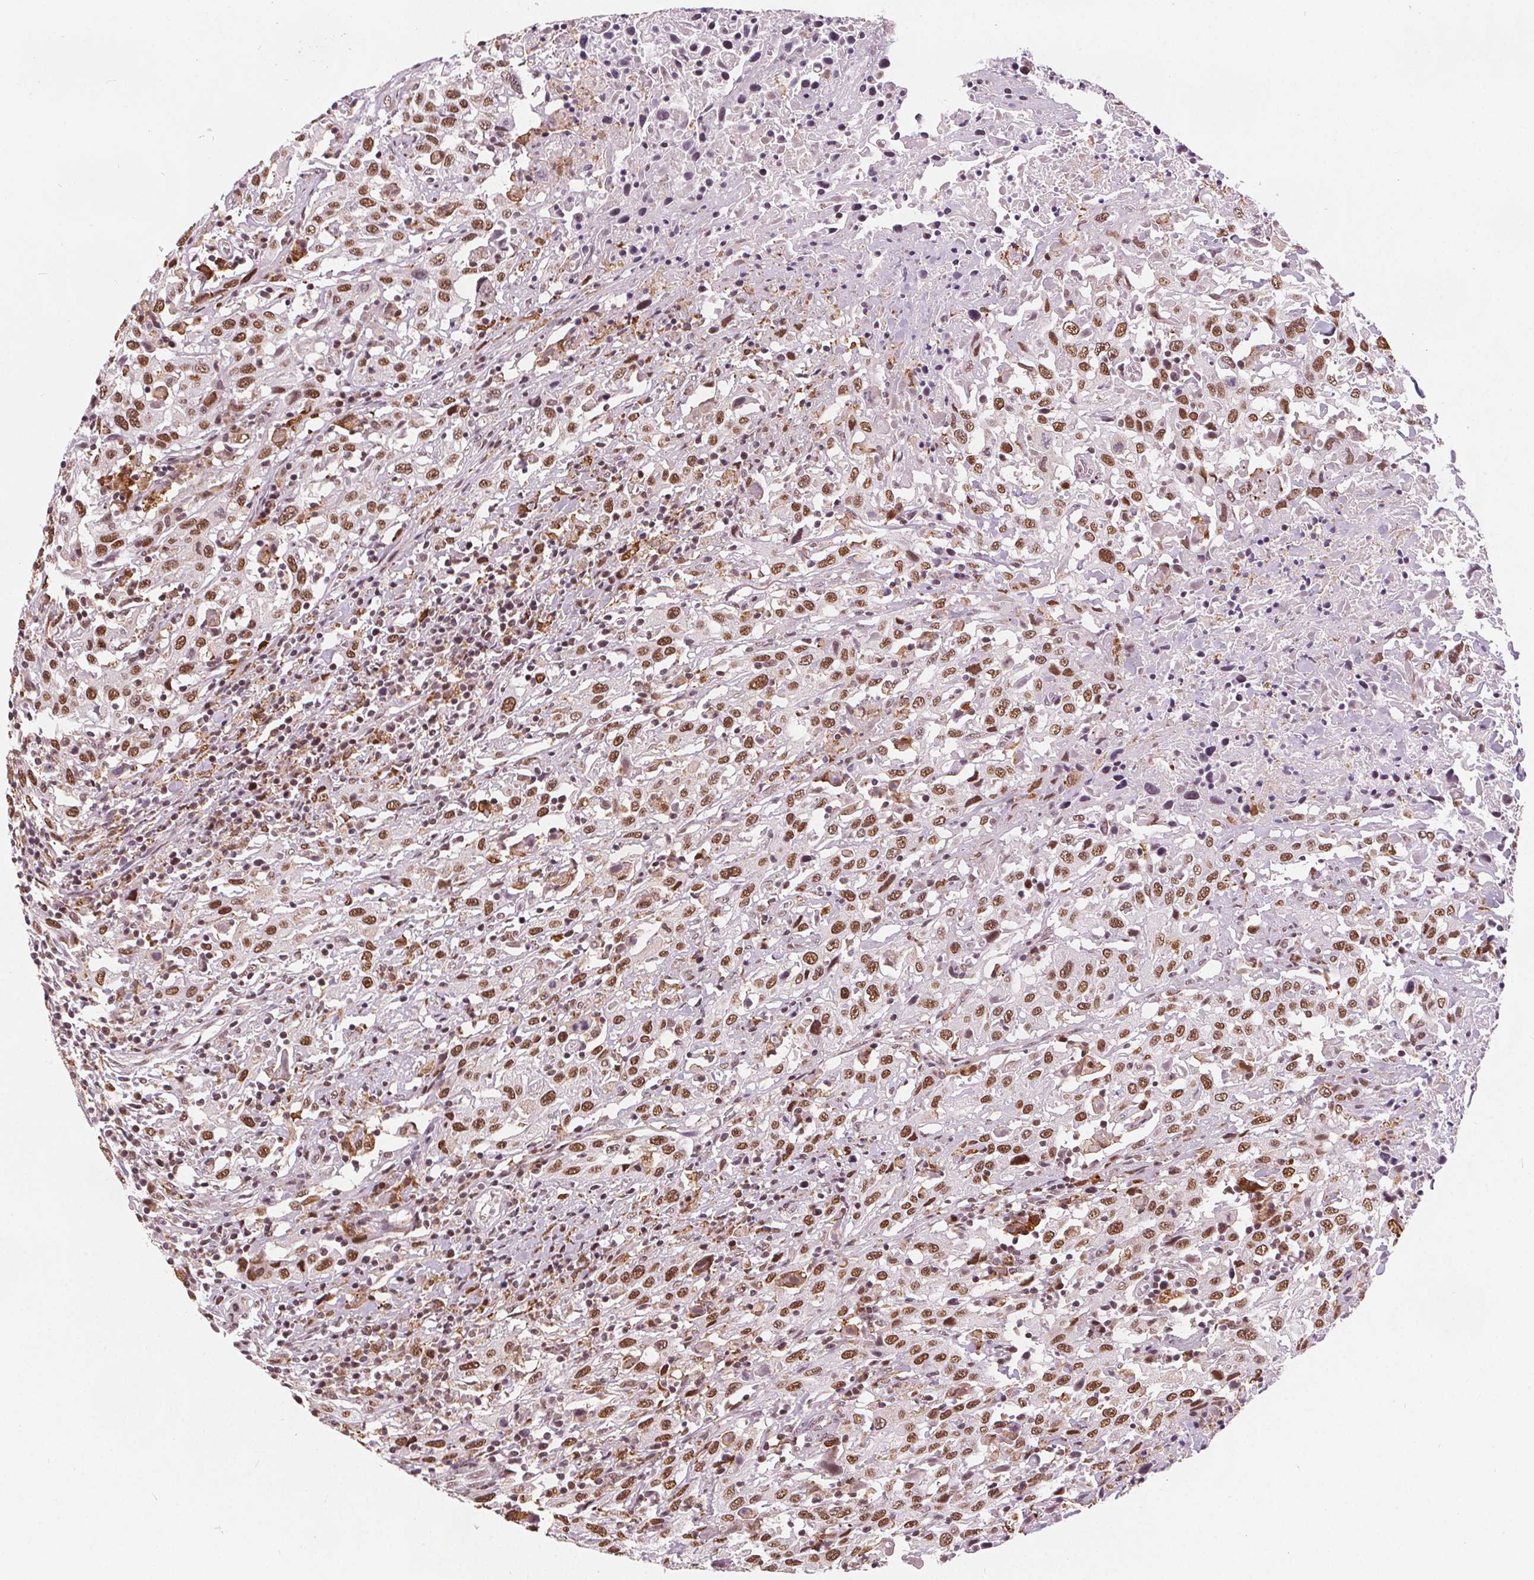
{"staining": {"intensity": "moderate", "quantity": ">75%", "location": "nuclear"}, "tissue": "urothelial cancer", "cell_type": "Tumor cells", "image_type": "cancer", "snomed": [{"axis": "morphology", "description": "Urothelial carcinoma, High grade"}, {"axis": "topography", "description": "Urinary bladder"}], "caption": "IHC photomicrograph of high-grade urothelial carcinoma stained for a protein (brown), which reveals medium levels of moderate nuclear staining in approximately >75% of tumor cells.", "gene": "DPM2", "patient": {"sex": "male", "age": 61}}